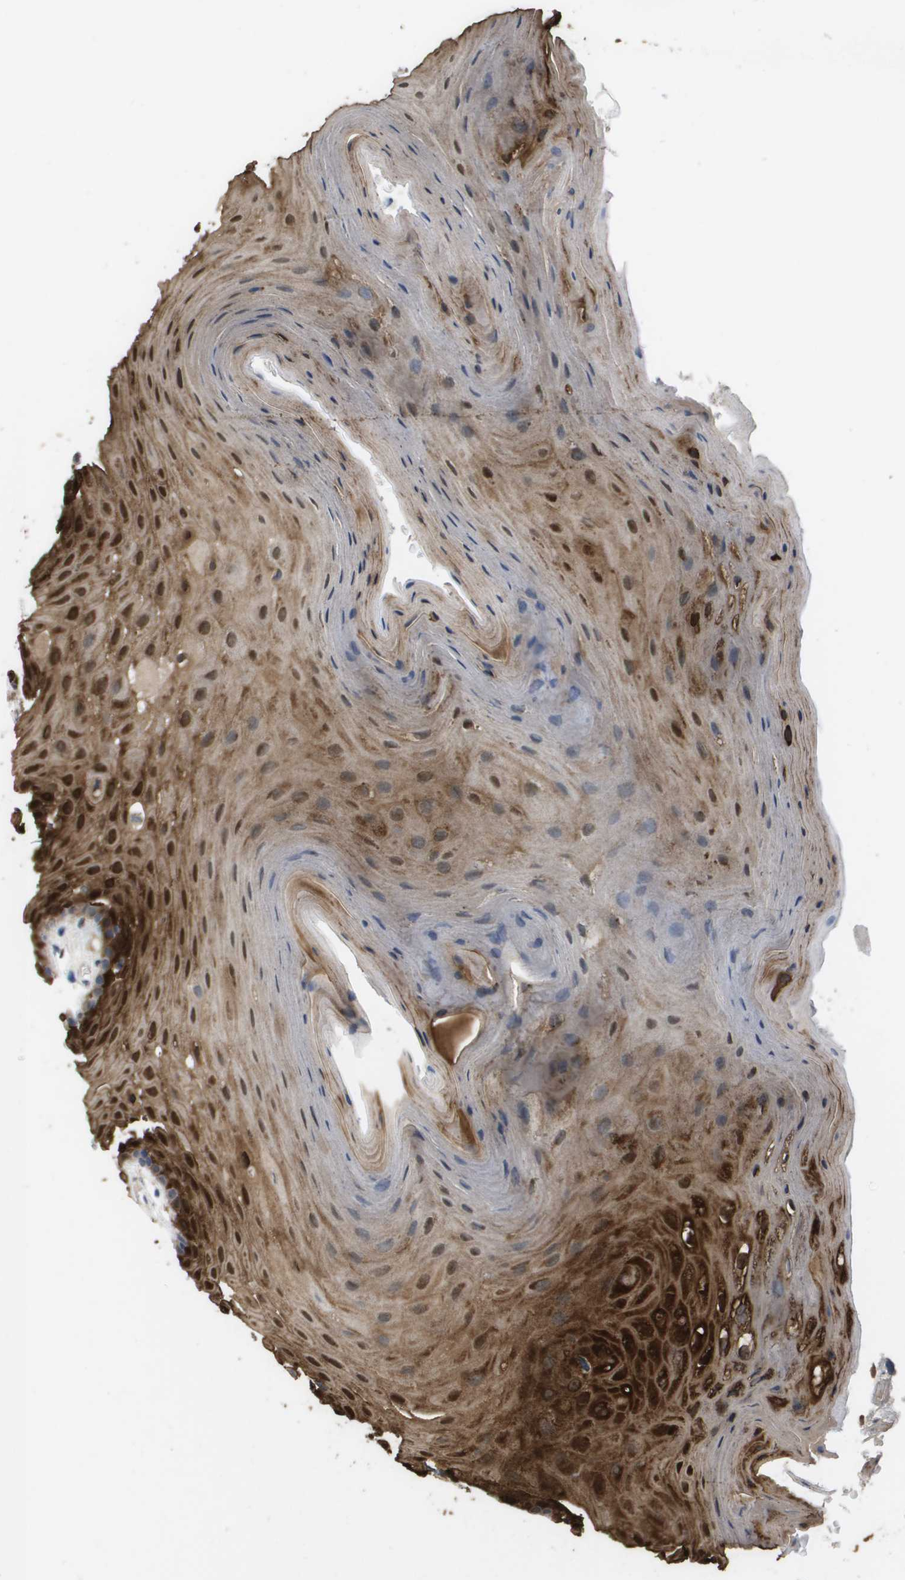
{"staining": {"intensity": "strong", "quantity": ">75%", "location": "cytoplasmic/membranous,nuclear"}, "tissue": "oral mucosa", "cell_type": "Squamous epithelial cells", "image_type": "normal", "snomed": [{"axis": "morphology", "description": "Normal tissue, NOS"}, {"axis": "morphology", "description": "Squamous cell carcinoma, NOS"}, {"axis": "topography", "description": "Skeletal muscle"}, {"axis": "topography", "description": "Adipose tissue"}, {"axis": "topography", "description": "Vascular tissue"}, {"axis": "topography", "description": "Oral tissue"}, {"axis": "topography", "description": "Peripheral nerve tissue"}, {"axis": "topography", "description": "Head-Neck"}], "caption": "Immunohistochemical staining of unremarkable oral mucosa exhibits high levels of strong cytoplasmic/membranous,nuclear positivity in about >75% of squamous epithelial cells.", "gene": "FABP5", "patient": {"sex": "male", "age": 71}}